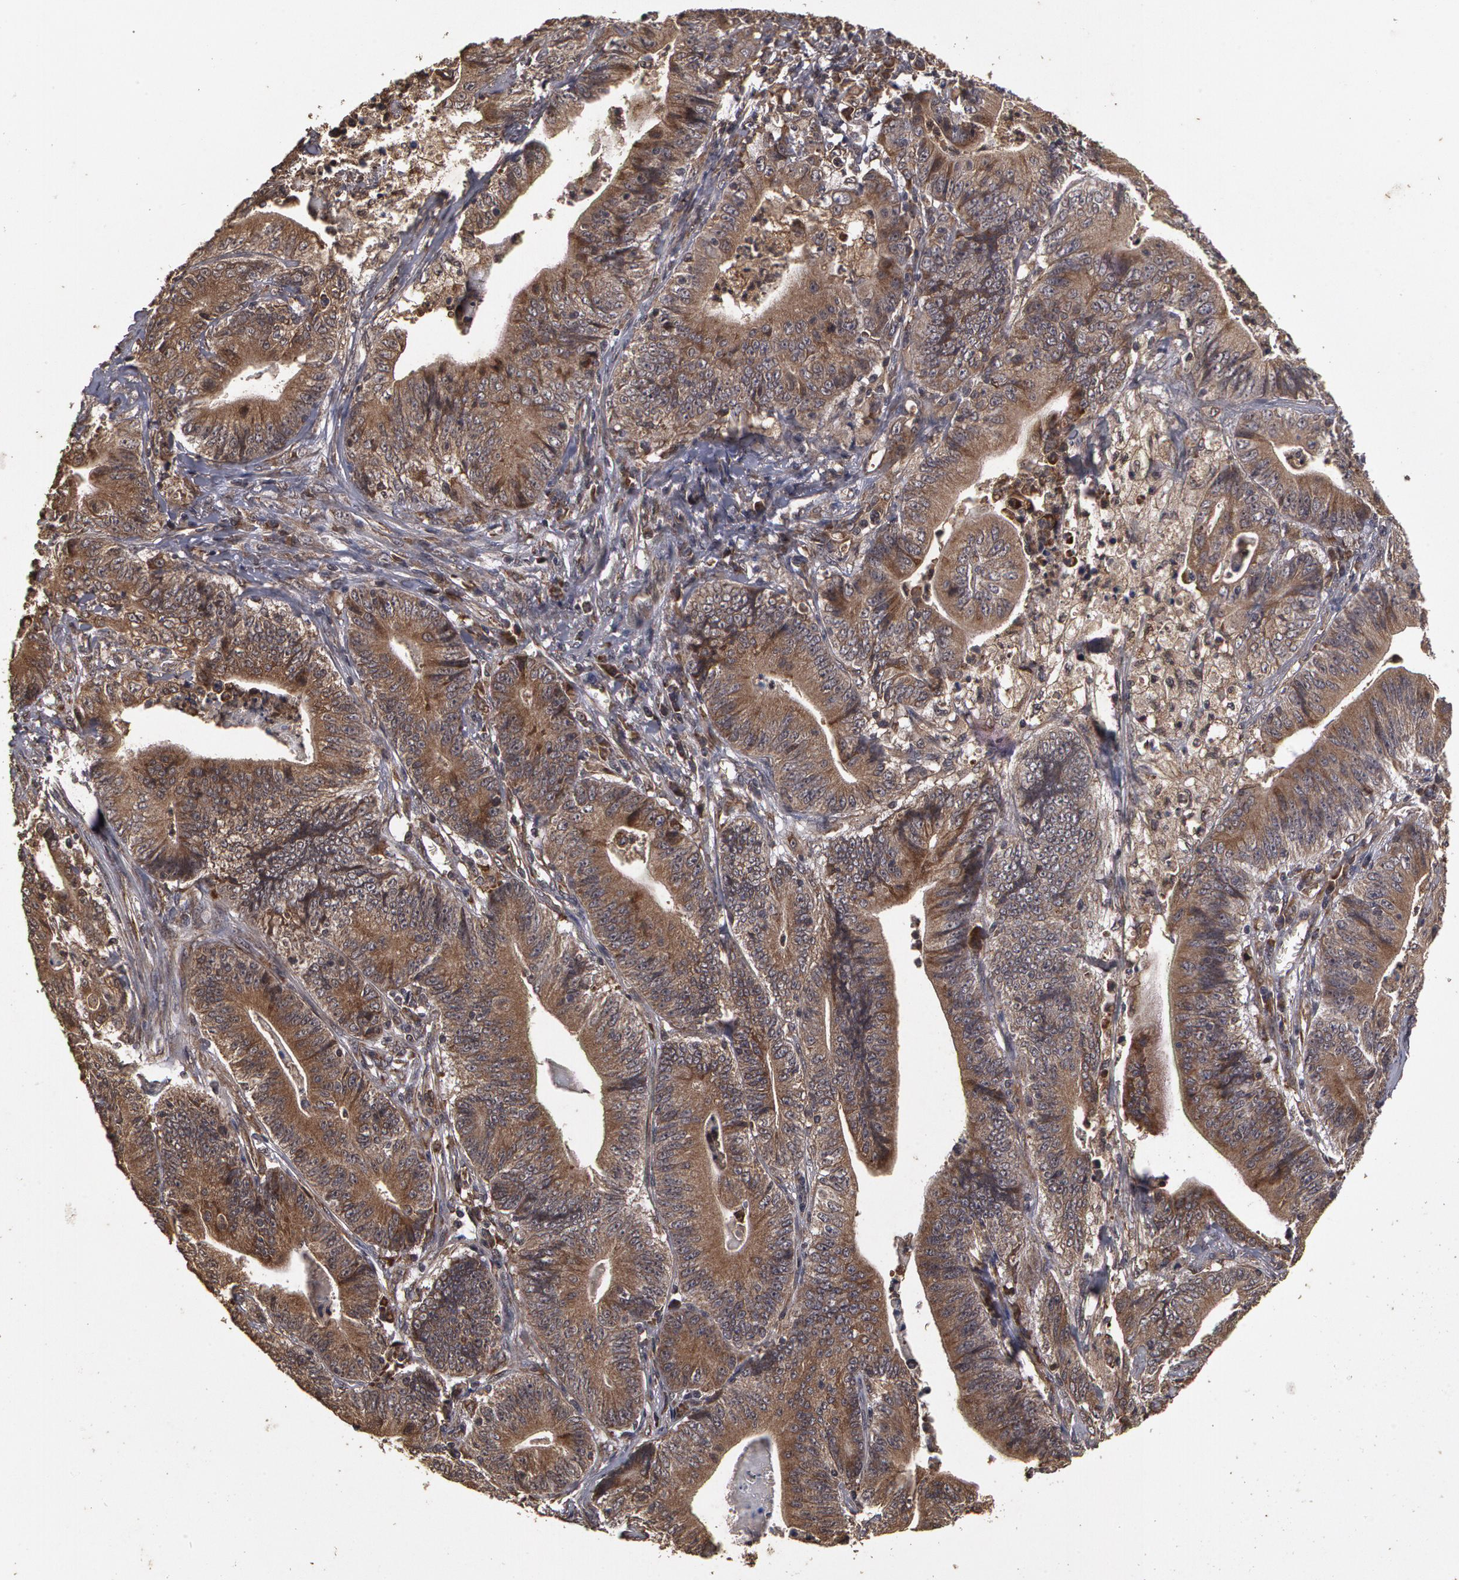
{"staining": {"intensity": "weak", "quantity": ">75%", "location": "cytoplasmic/membranous"}, "tissue": "stomach cancer", "cell_type": "Tumor cells", "image_type": "cancer", "snomed": [{"axis": "morphology", "description": "Adenocarcinoma, NOS"}, {"axis": "topography", "description": "Stomach, lower"}], "caption": "Human stomach cancer (adenocarcinoma) stained with a protein marker reveals weak staining in tumor cells.", "gene": "CALR", "patient": {"sex": "female", "age": 86}}